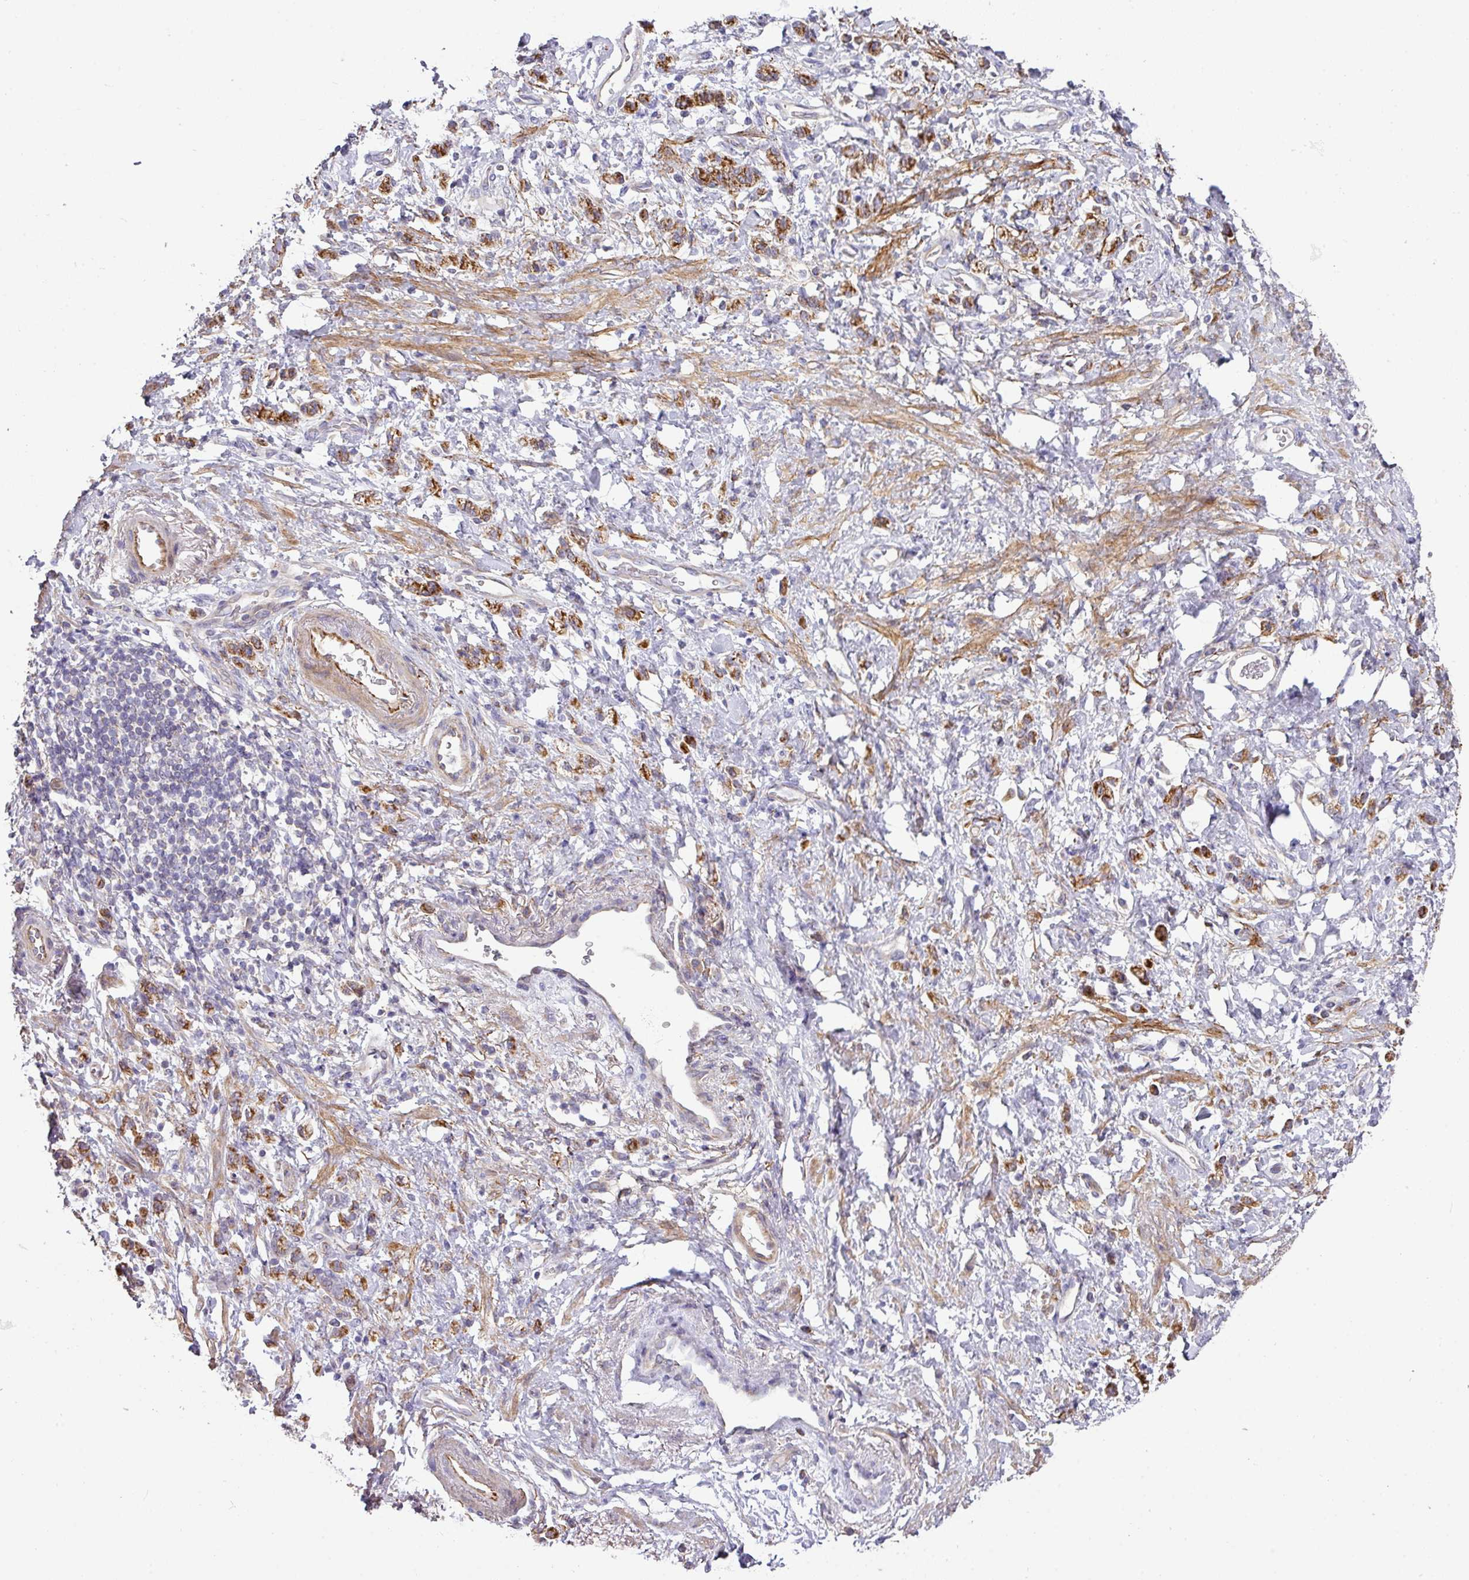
{"staining": {"intensity": "strong", "quantity": ">75%", "location": "cytoplasmic/membranous"}, "tissue": "stomach cancer", "cell_type": "Tumor cells", "image_type": "cancer", "snomed": [{"axis": "morphology", "description": "Adenocarcinoma, NOS"}, {"axis": "topography", "description": "Stomach"}], "caption": "Adenocarcinoma (stomach) stained with IHC demonstrates strong cytoplasmic/membranous positivity in about >75% of tumor cells.", "gene": "STK35", "patient": {"sex": "male", "age": 77}}